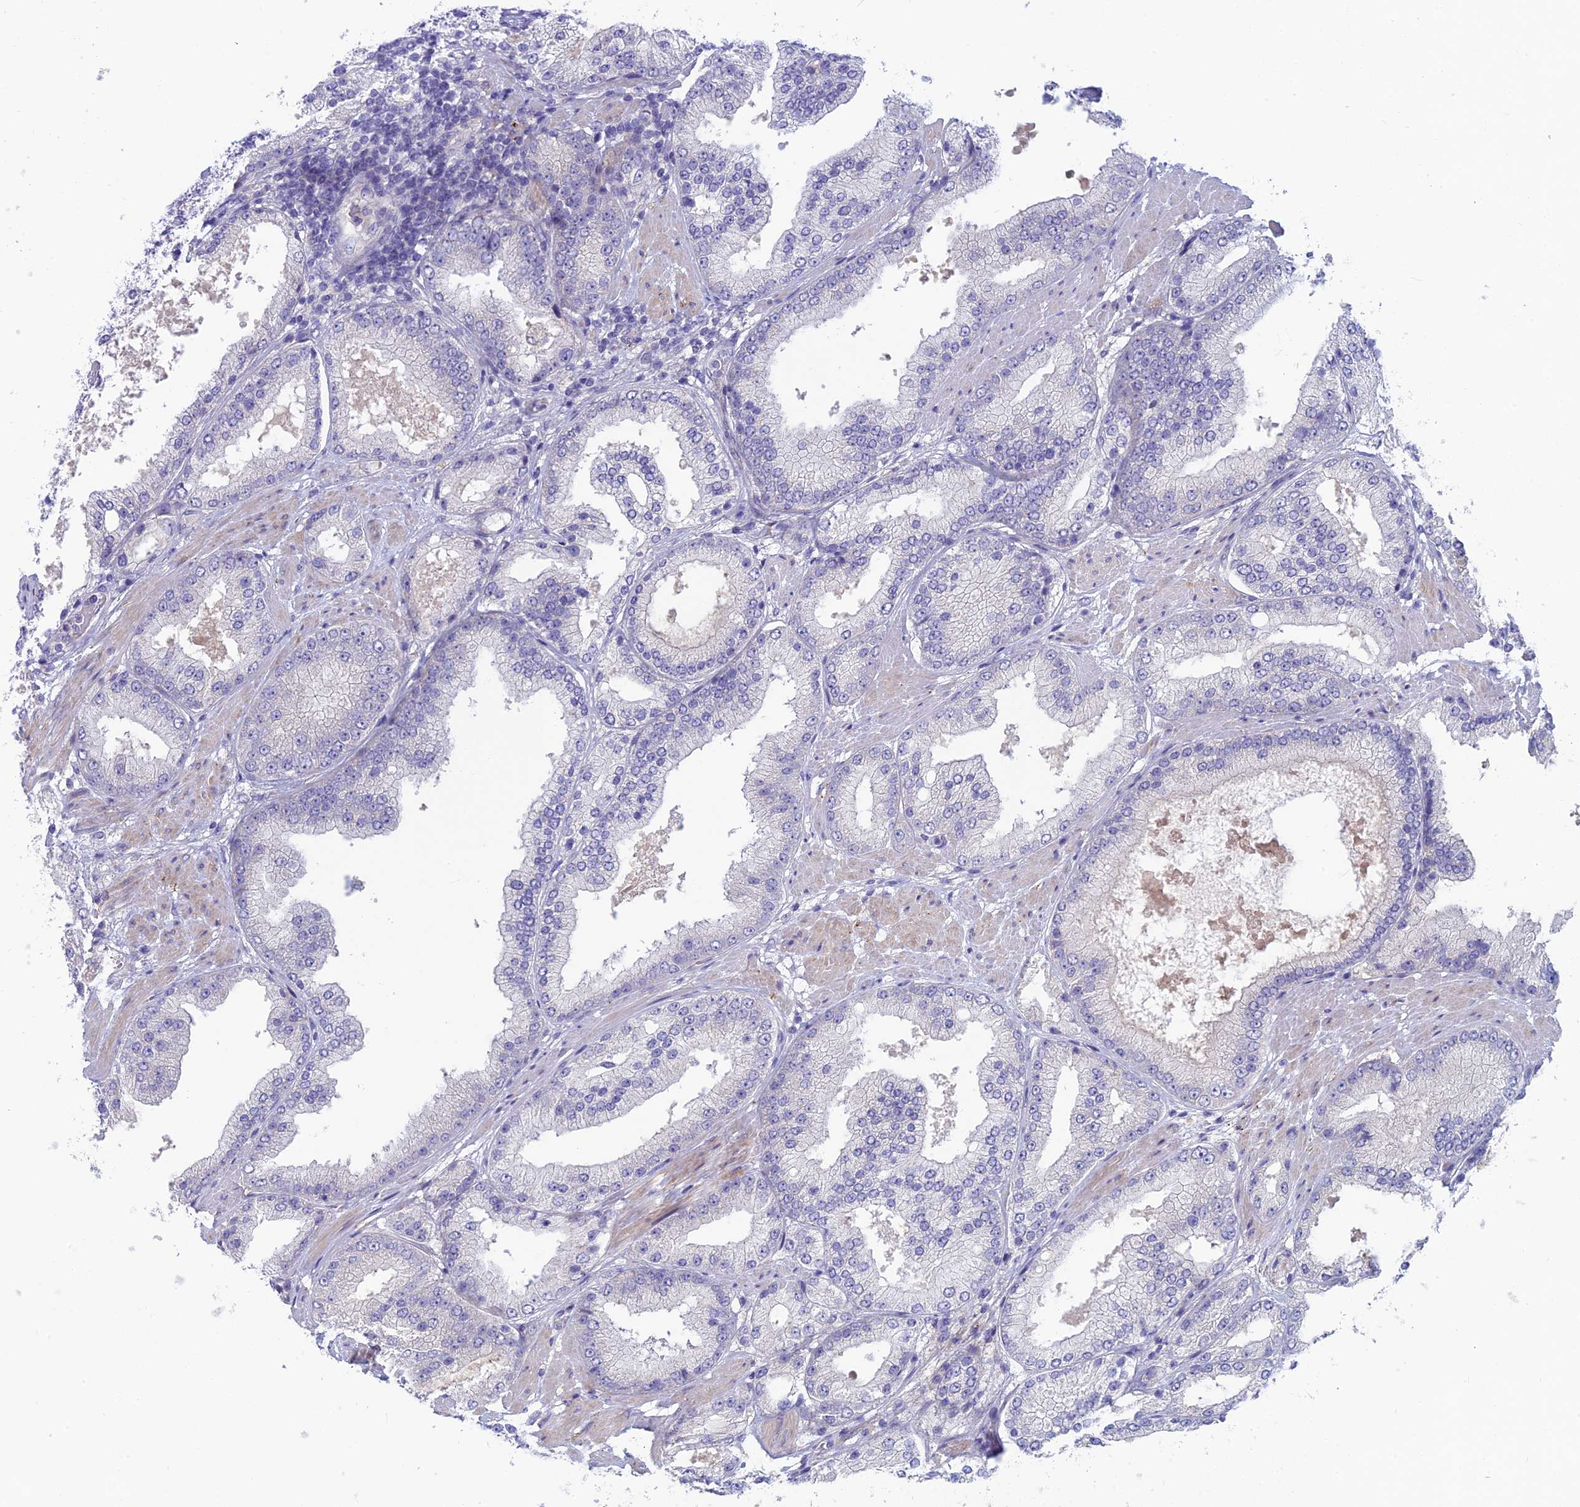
{"staining": {"intensity": "negative", "quantity": "none", "location": "none"}, "tissue": "prostate cancer", "cell_type": "Tumor cells", "image_type": "cancer", "snomed": [{"axis": "morphology", "description": "Adenocarcinoma, Low grade"}, {"axis": "topography", "description": "Prostate"}], "caption": "An image of prostate cancer stained for a protein reveals no brown staining in tumor cells.", "gene": "XPO7", "patient": {"sex": "male", "age": 67}}